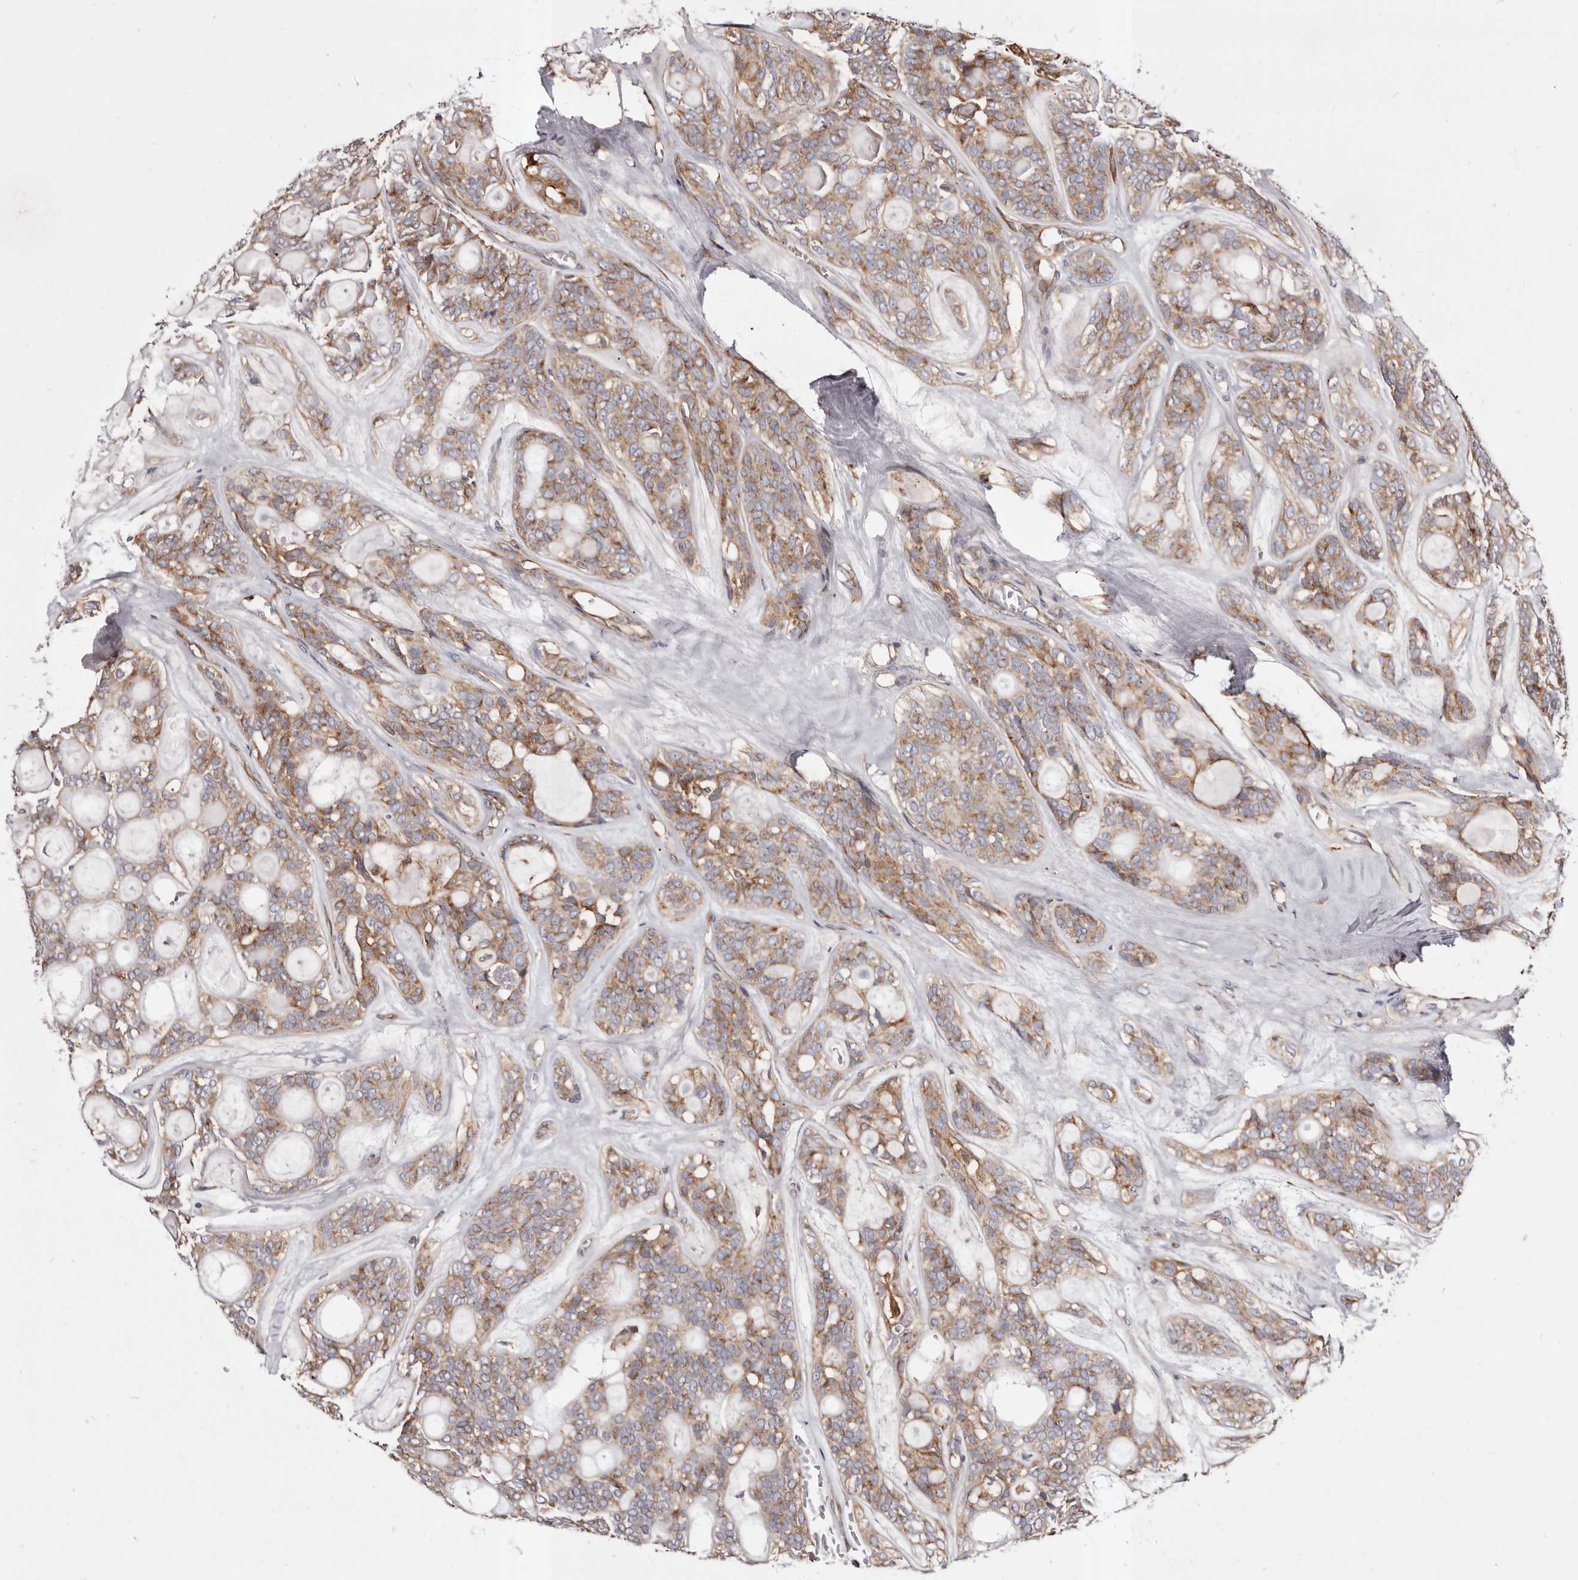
{"staining": {"intensity": "weak", "quantity": ">75%", "location": "cytoplasmic/membranous"}, "tissue": "head and neck cancer", "cell_type": "Tumor cells", "image_type": "cancer", "snomed": [{"axis": "morphology", "description": "Adenocarcinoma, NOS"}, {"axis": "topography", "description": "Head-Neck"}], "caption": "Head and neck cancer (adenocarcinoma) stained with IHC demonstrates weak cytoplasmic/membranous expression in approximately >75% of tumor cells.", "gene": "COQ8B", "patient": {"sex": "male", "age": 66}}